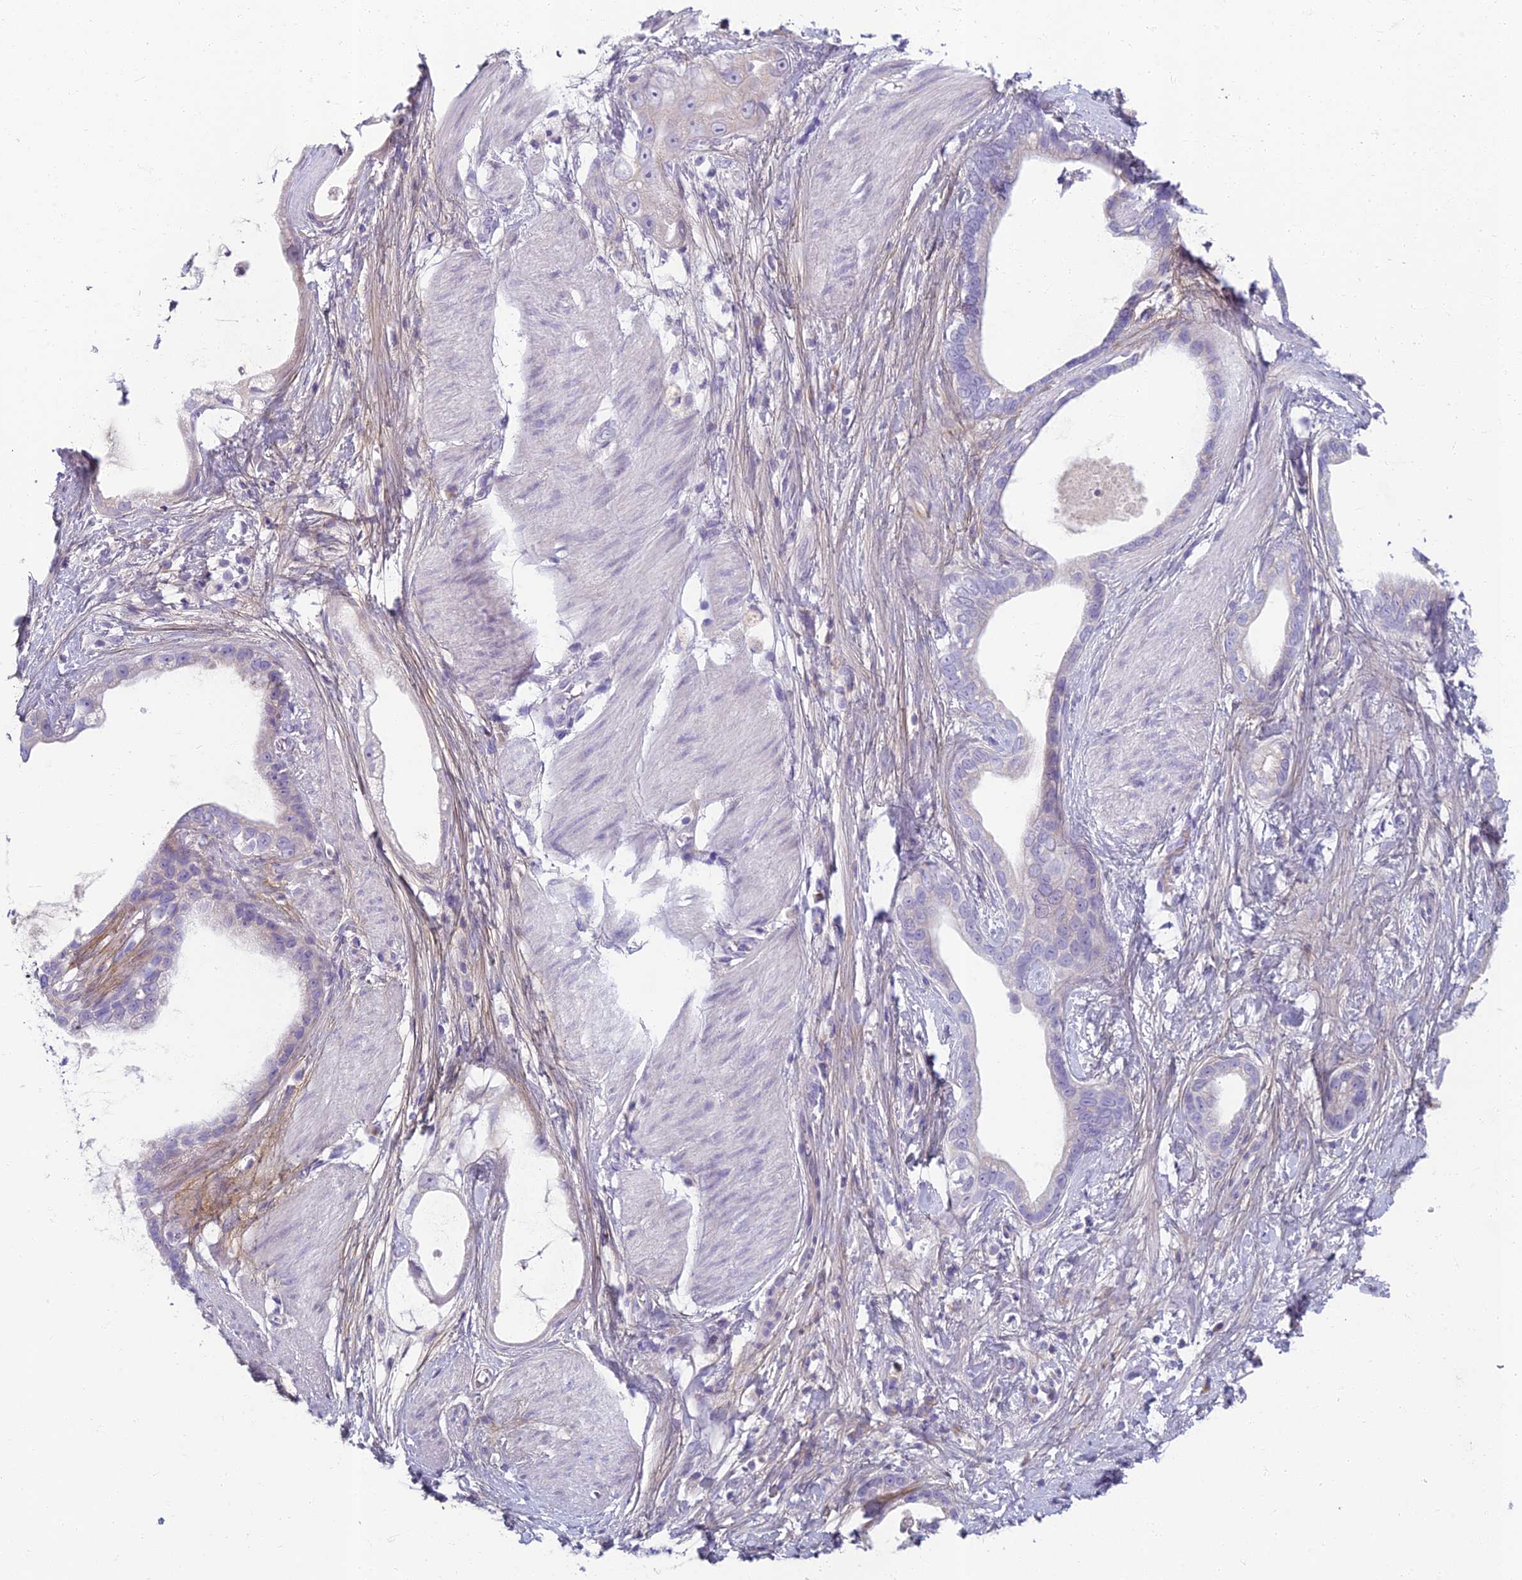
{"staining": {"intensity": "negative", "quantity": "none", "location": "none"}, "tissue": "stomach cancer", "cell_type": "Tumor cells", "image_type": "cancer", "snomed": [{"axis": "morphology", "description": "Adenocarcinoma, NOS"}, {"axis": "topography", "description": "Stomach"}], "caption": "The photomicrograph exhibits no staining of tumor cells in stomach cancer (adenocarcinoma).", "gene": "SLC25A41", "patient": {"sex": "male", "age": 55}}